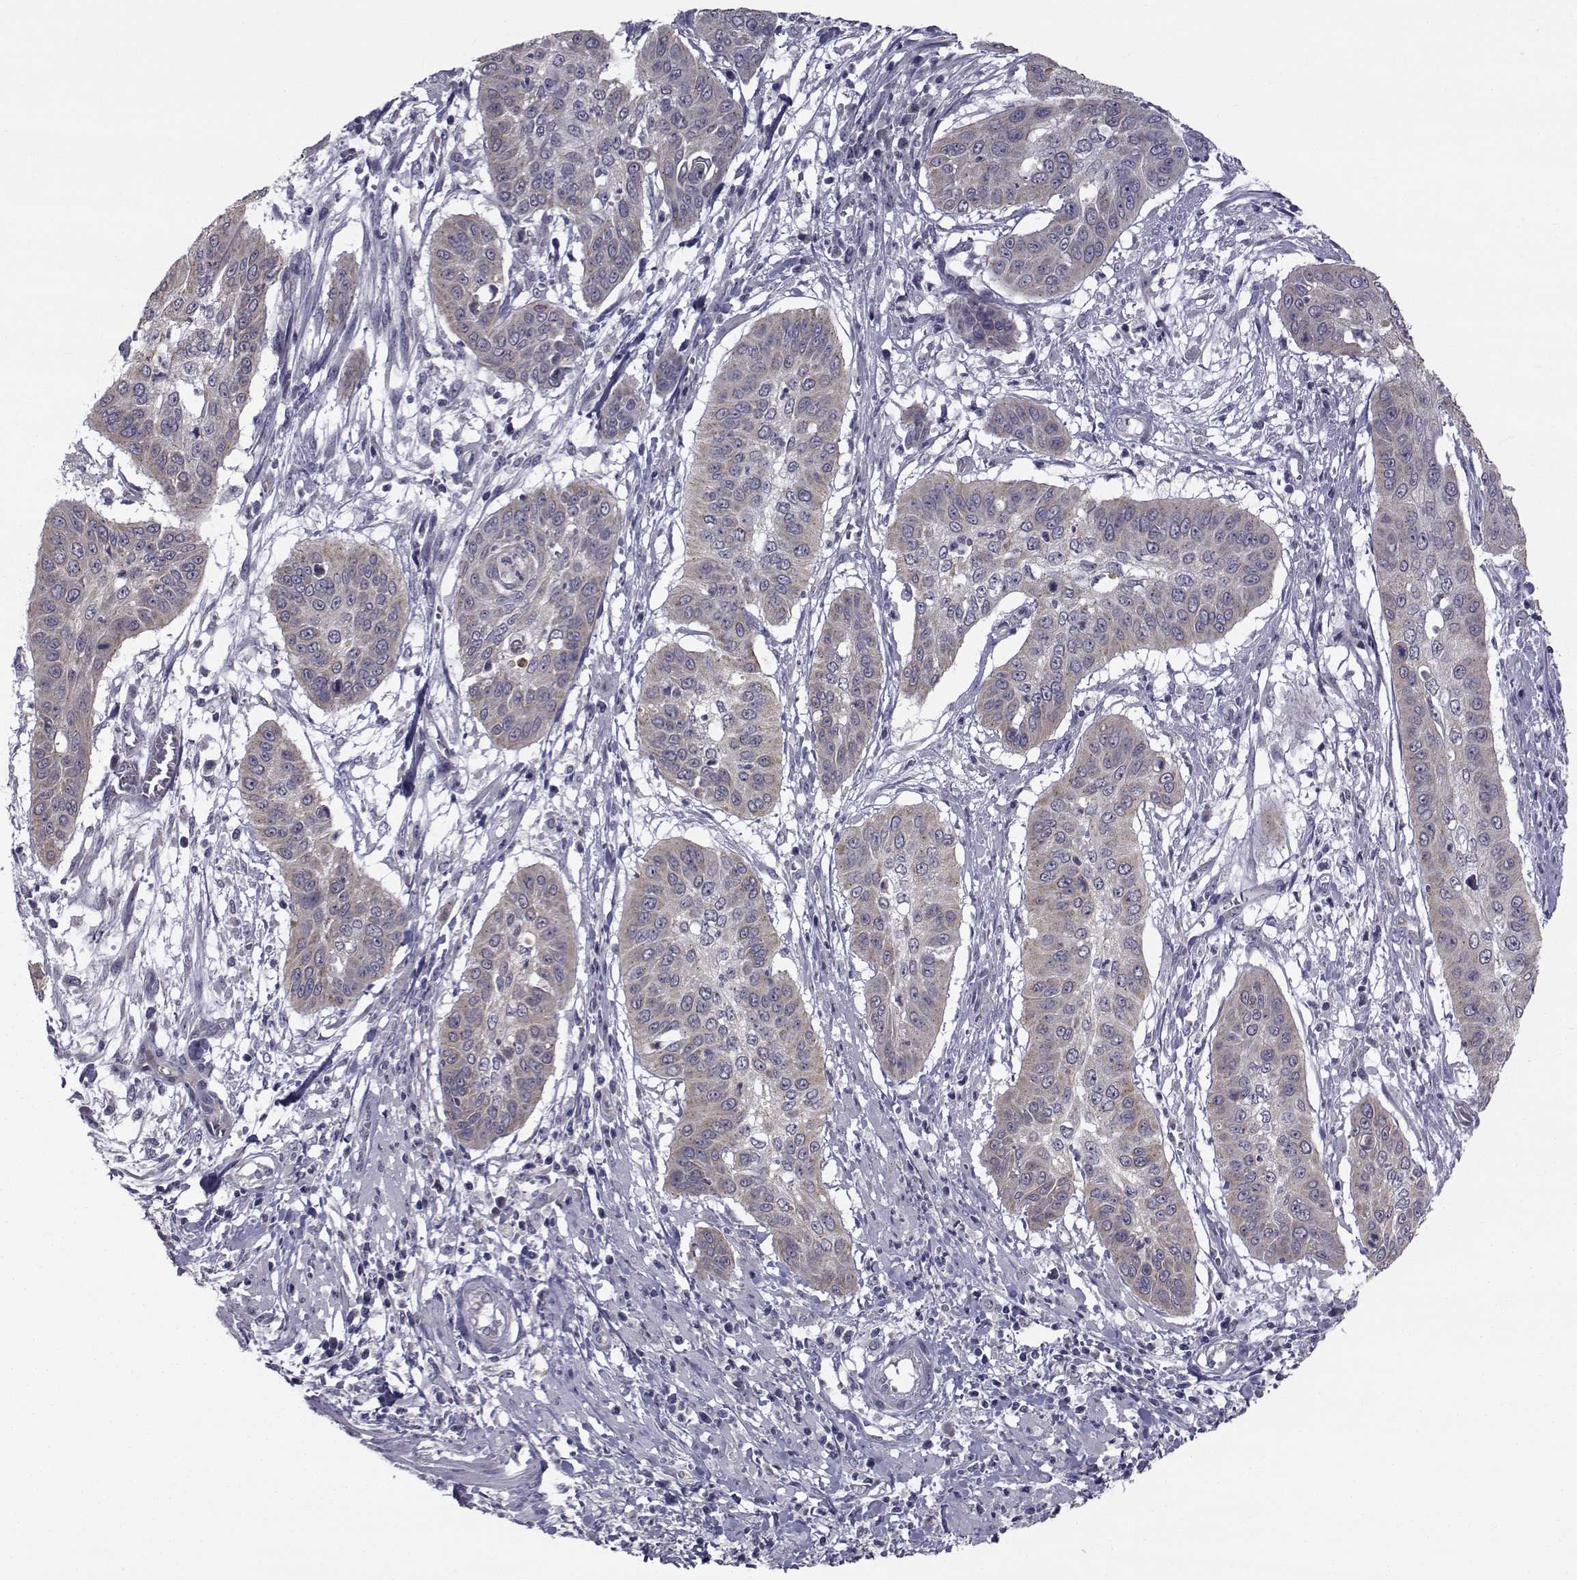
{"staining": {"intensity": "negative", "quantity": "none", "location": "none"}, "tissue": "cervical cancer", "cell_type": "Tumor cells", "image_type": "cancer", "snomed": [{"axis": "morphology", "description": "Squamous cell carcinoma, NOS"}, {"axis": "topography", "description": "Cervix"}], "caption": "Protein analysis of squamous cell carcinoma (cervical) demonstrates no significant positivity in tumor cells. (Brightfield microscopy of DAB (3,3'-diaminobenzidine) IHC at high magnification).", "gene": "ANGPT1", "patient": {"sex": "female", "age": 39}}